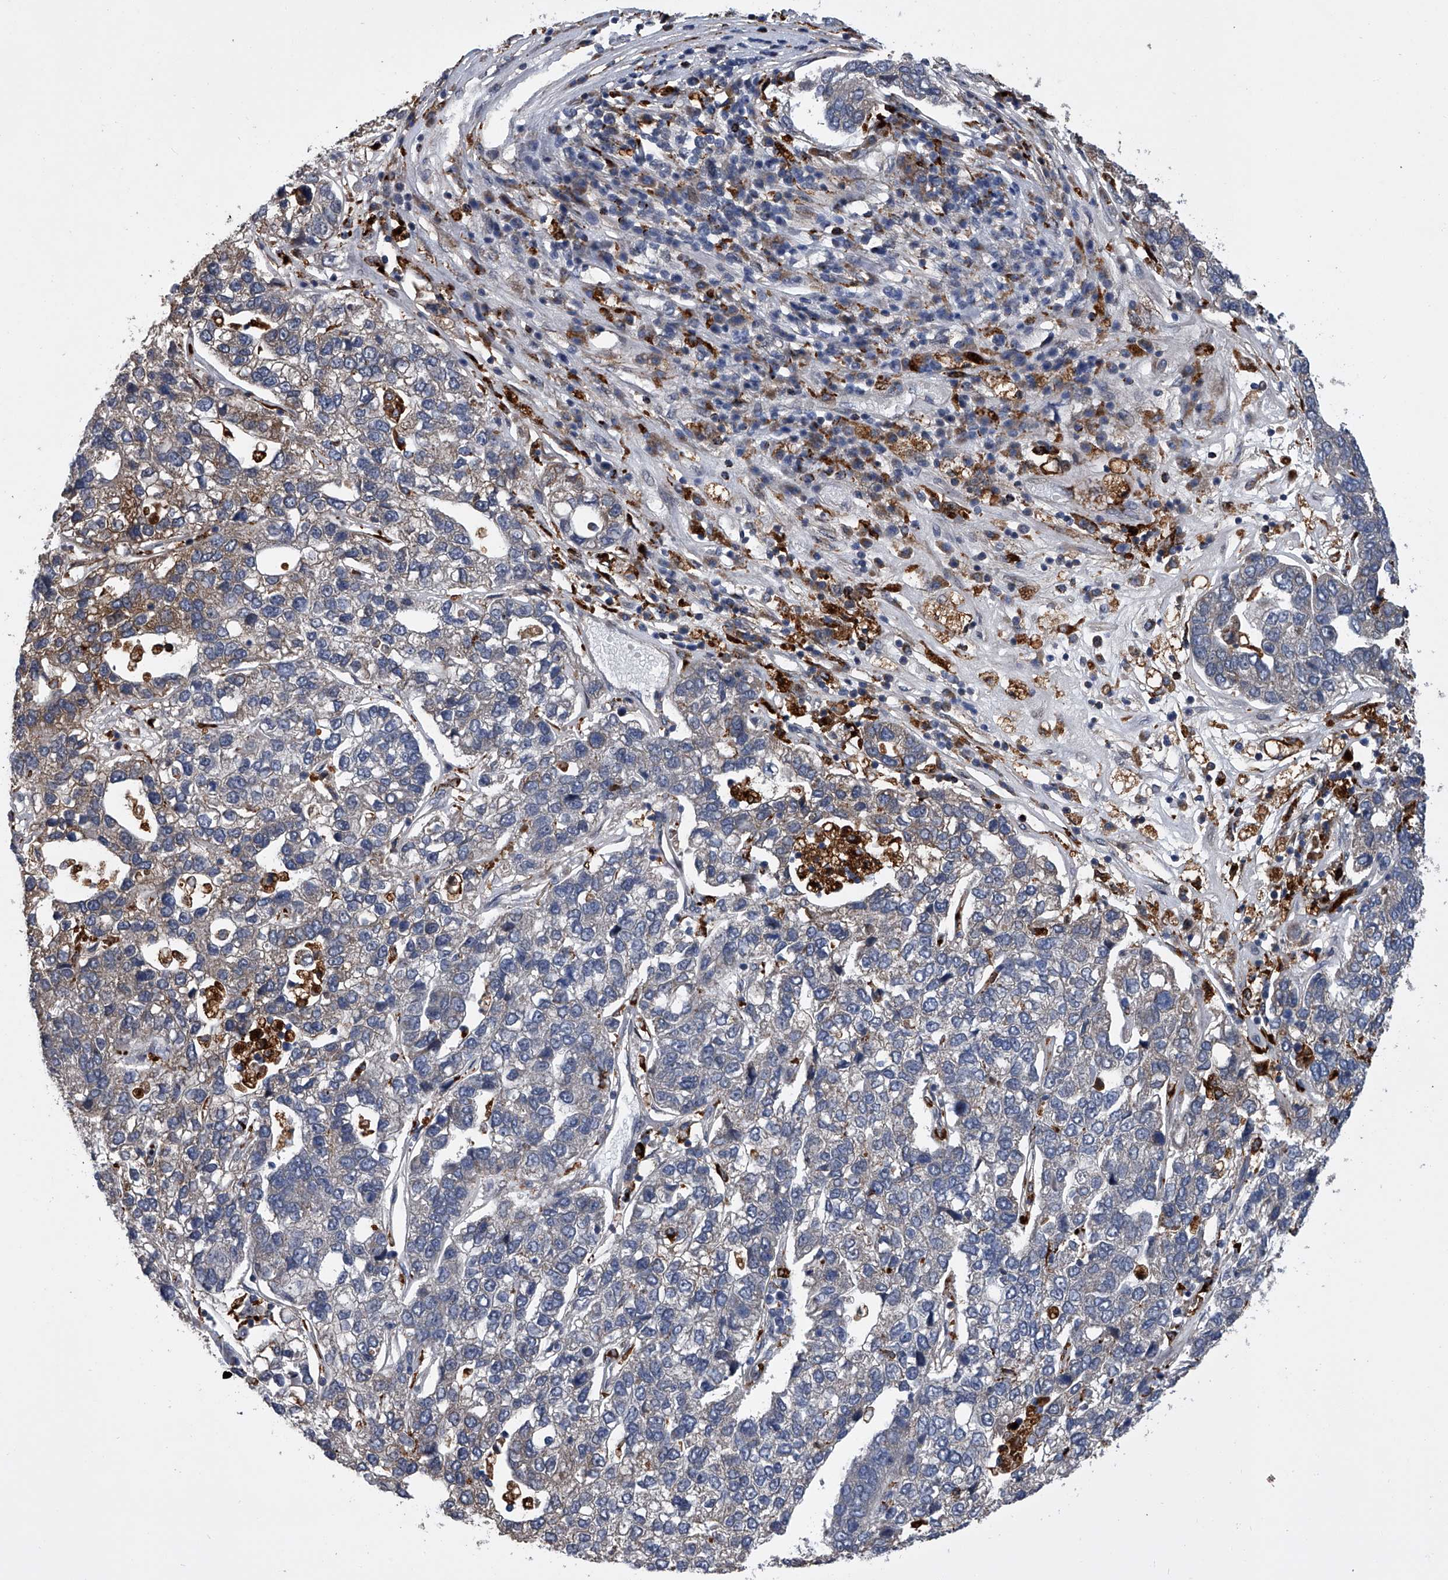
{"staining": {"intensity": "negative", "quantity": "none", "location": "none"}, "tissue": "pancreatic cancer", "cell_type": "Tumor cells", "image_type": "cancer", "snomed": [{"axis": "morphology", "description": "Adenocarcinoma, NOS"}, {"axis": "topography", "description": "Pancreas"}], "caption": "Pancreatic cancer (adenocarcinoma) stained for a protein using immunohistochemistry shows no staining tumor cells.", "gene": "TRIM8", "patient": {"sex": "female", "age": 61}}